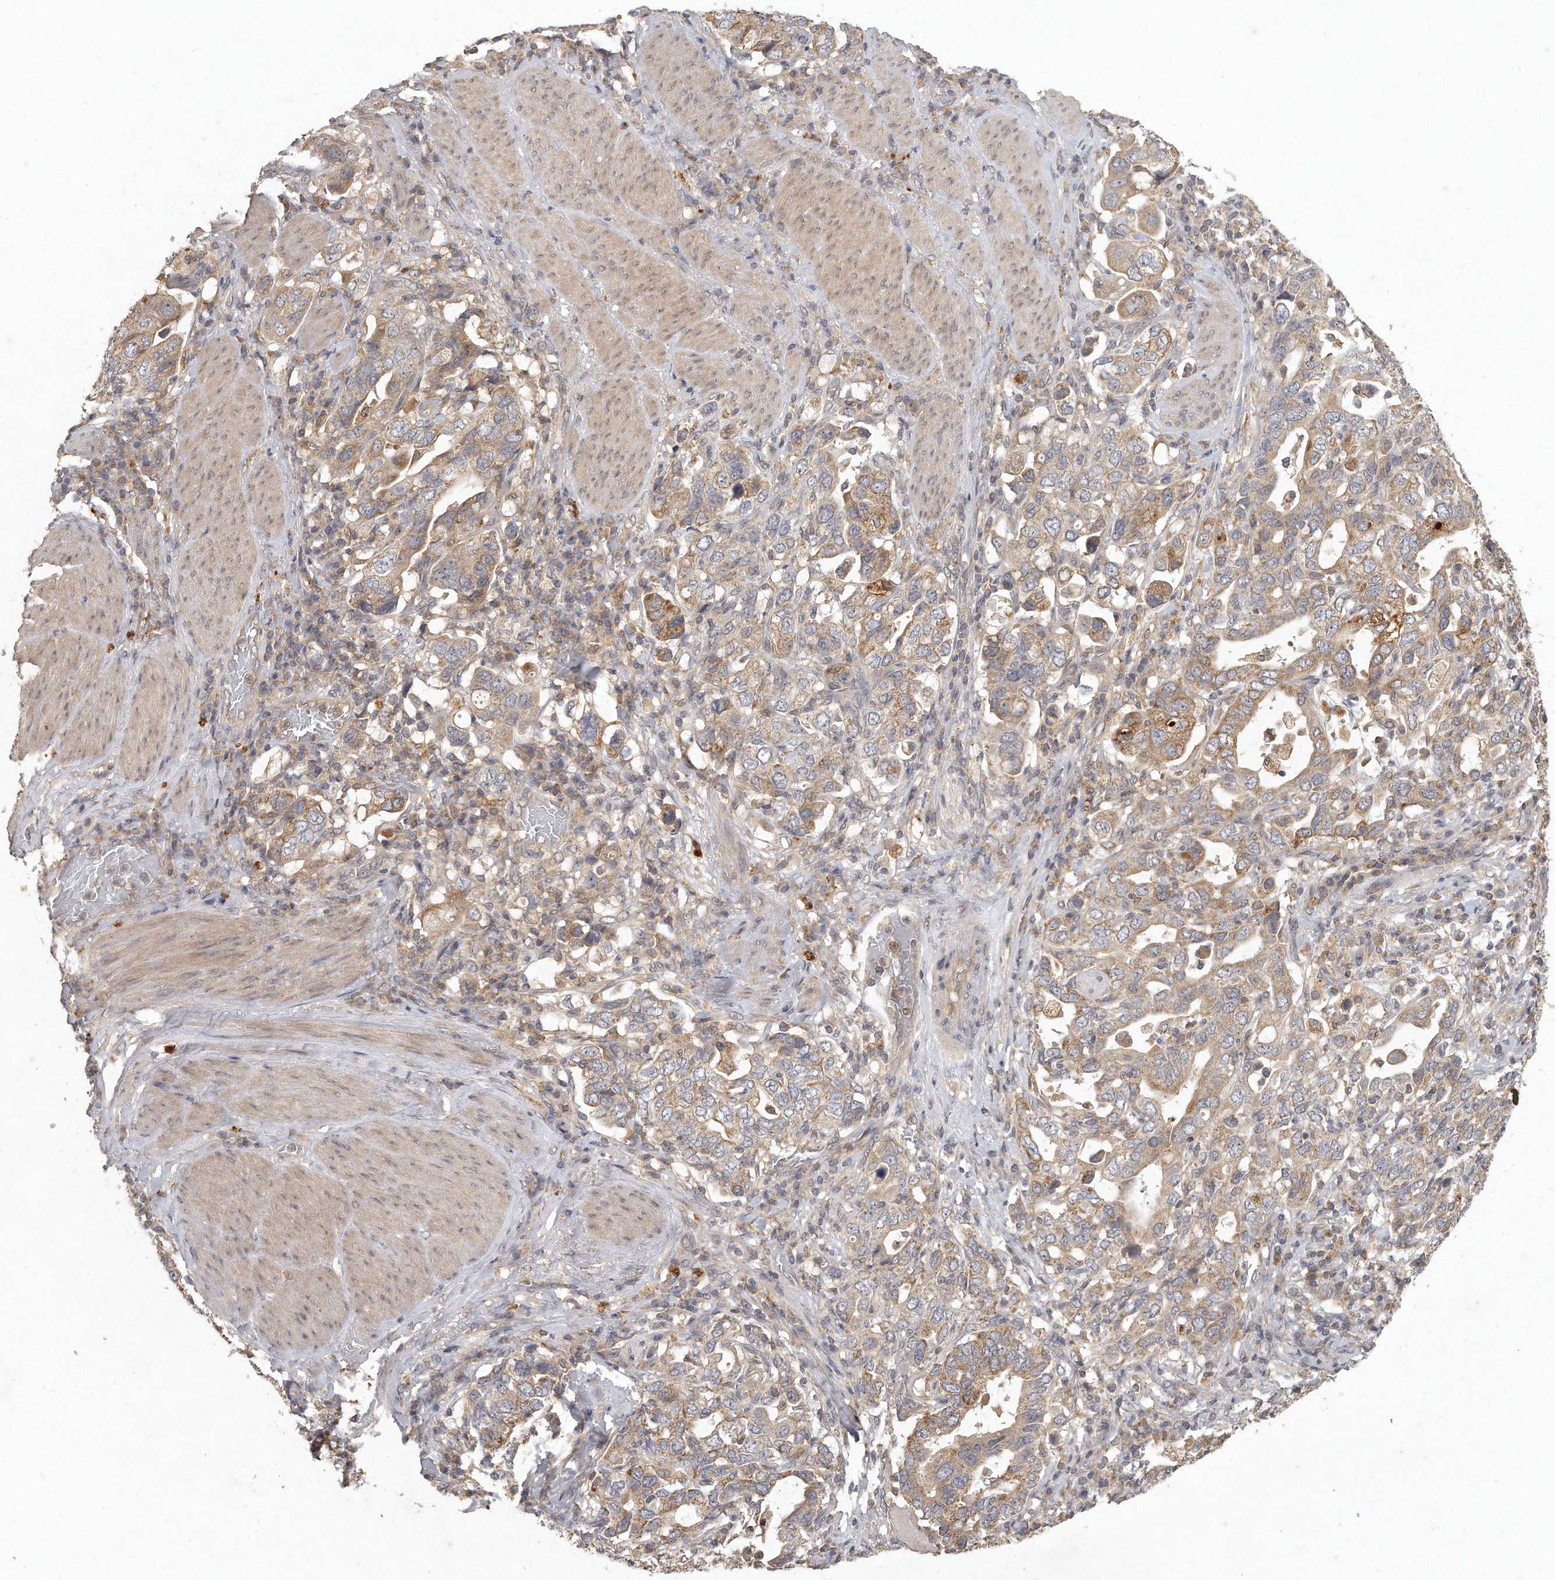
{"staining": {"intensity": "moderate", "quantity": ">75%", "location": "cytoplasmic/membranous"}, "tissue": "stomach cancer", "cell_type": "Tumor cells", "image_type": "cancer", "snomed": [{"axis": "morphology", "description": "Adenocarcinoma, NOS"}, {"axis": "topography", "description": "Stomach, upper"}], "caption": "Immunohistochemical staining of human stomach cancer (adenocarcinoma) displays medium levels of moderate cytoplasmic/membranous staining in about >75% of tumor cells.", "gene": "LGALS8", "patient": {"sex": "male", "age": 62}}